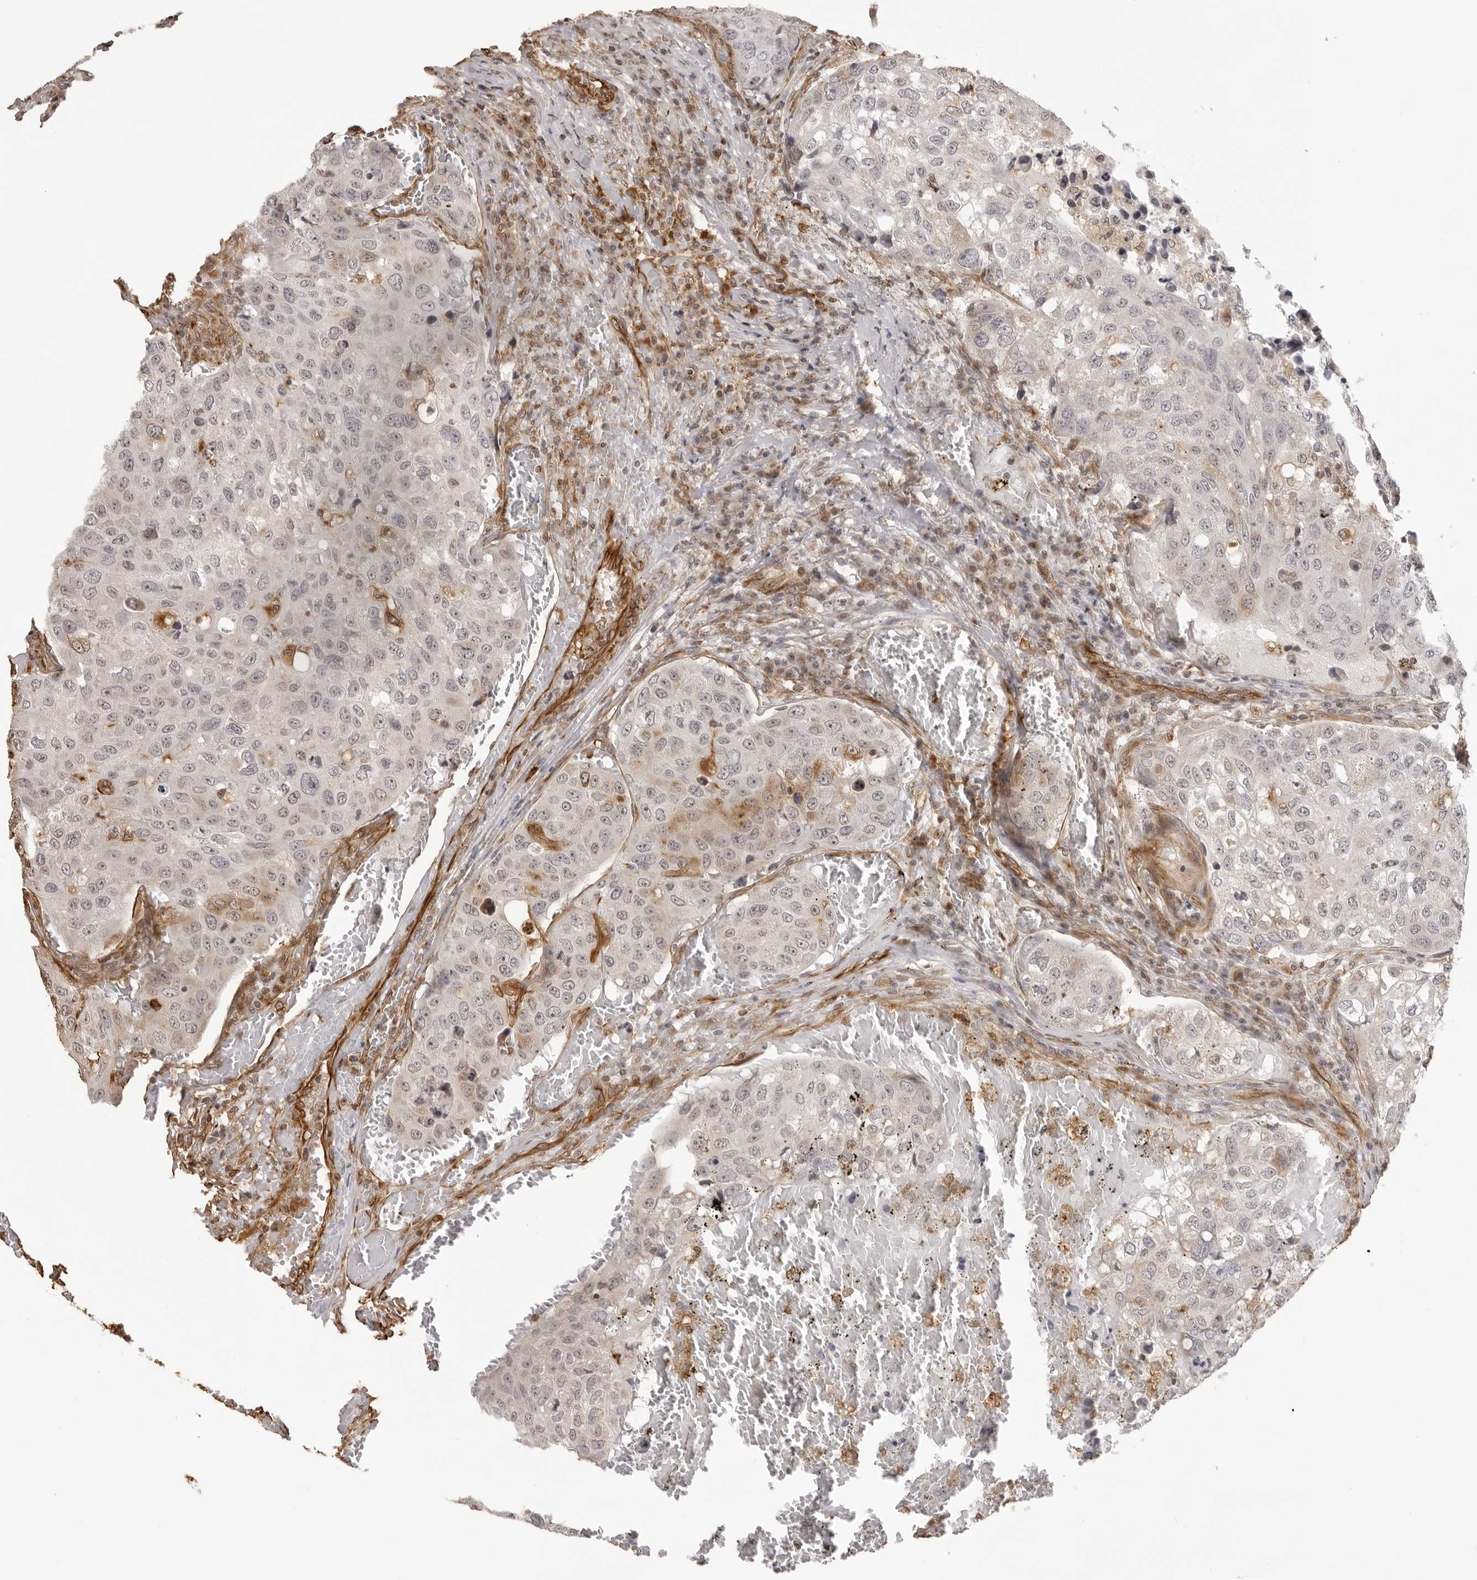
{"staining": {"intensity": "moderate", "quantity": "<25%", "location": "cytoplasmic/membranous"}, "tissue": "urothelial cancer", "cell_type": "Tumor cells", "image_type": "cancer", "snomed": [{"axis": "morphology", "description": "Urothelial carcinoma, High grade"}, {"axis": "topography", "description": "Lymph node"}, {"axis": "topography", "description": "Urinary bladder"}], "caption": "A brown stain highlights moderate cytoplasmic/membranous expression of a protein in urothelial cancer tumor cells. (DAB IHC, brown staining for protein, blue staining for nuclei).", "gene": "DYNLT5", "patient": {"sex": "male", "age": 51}}